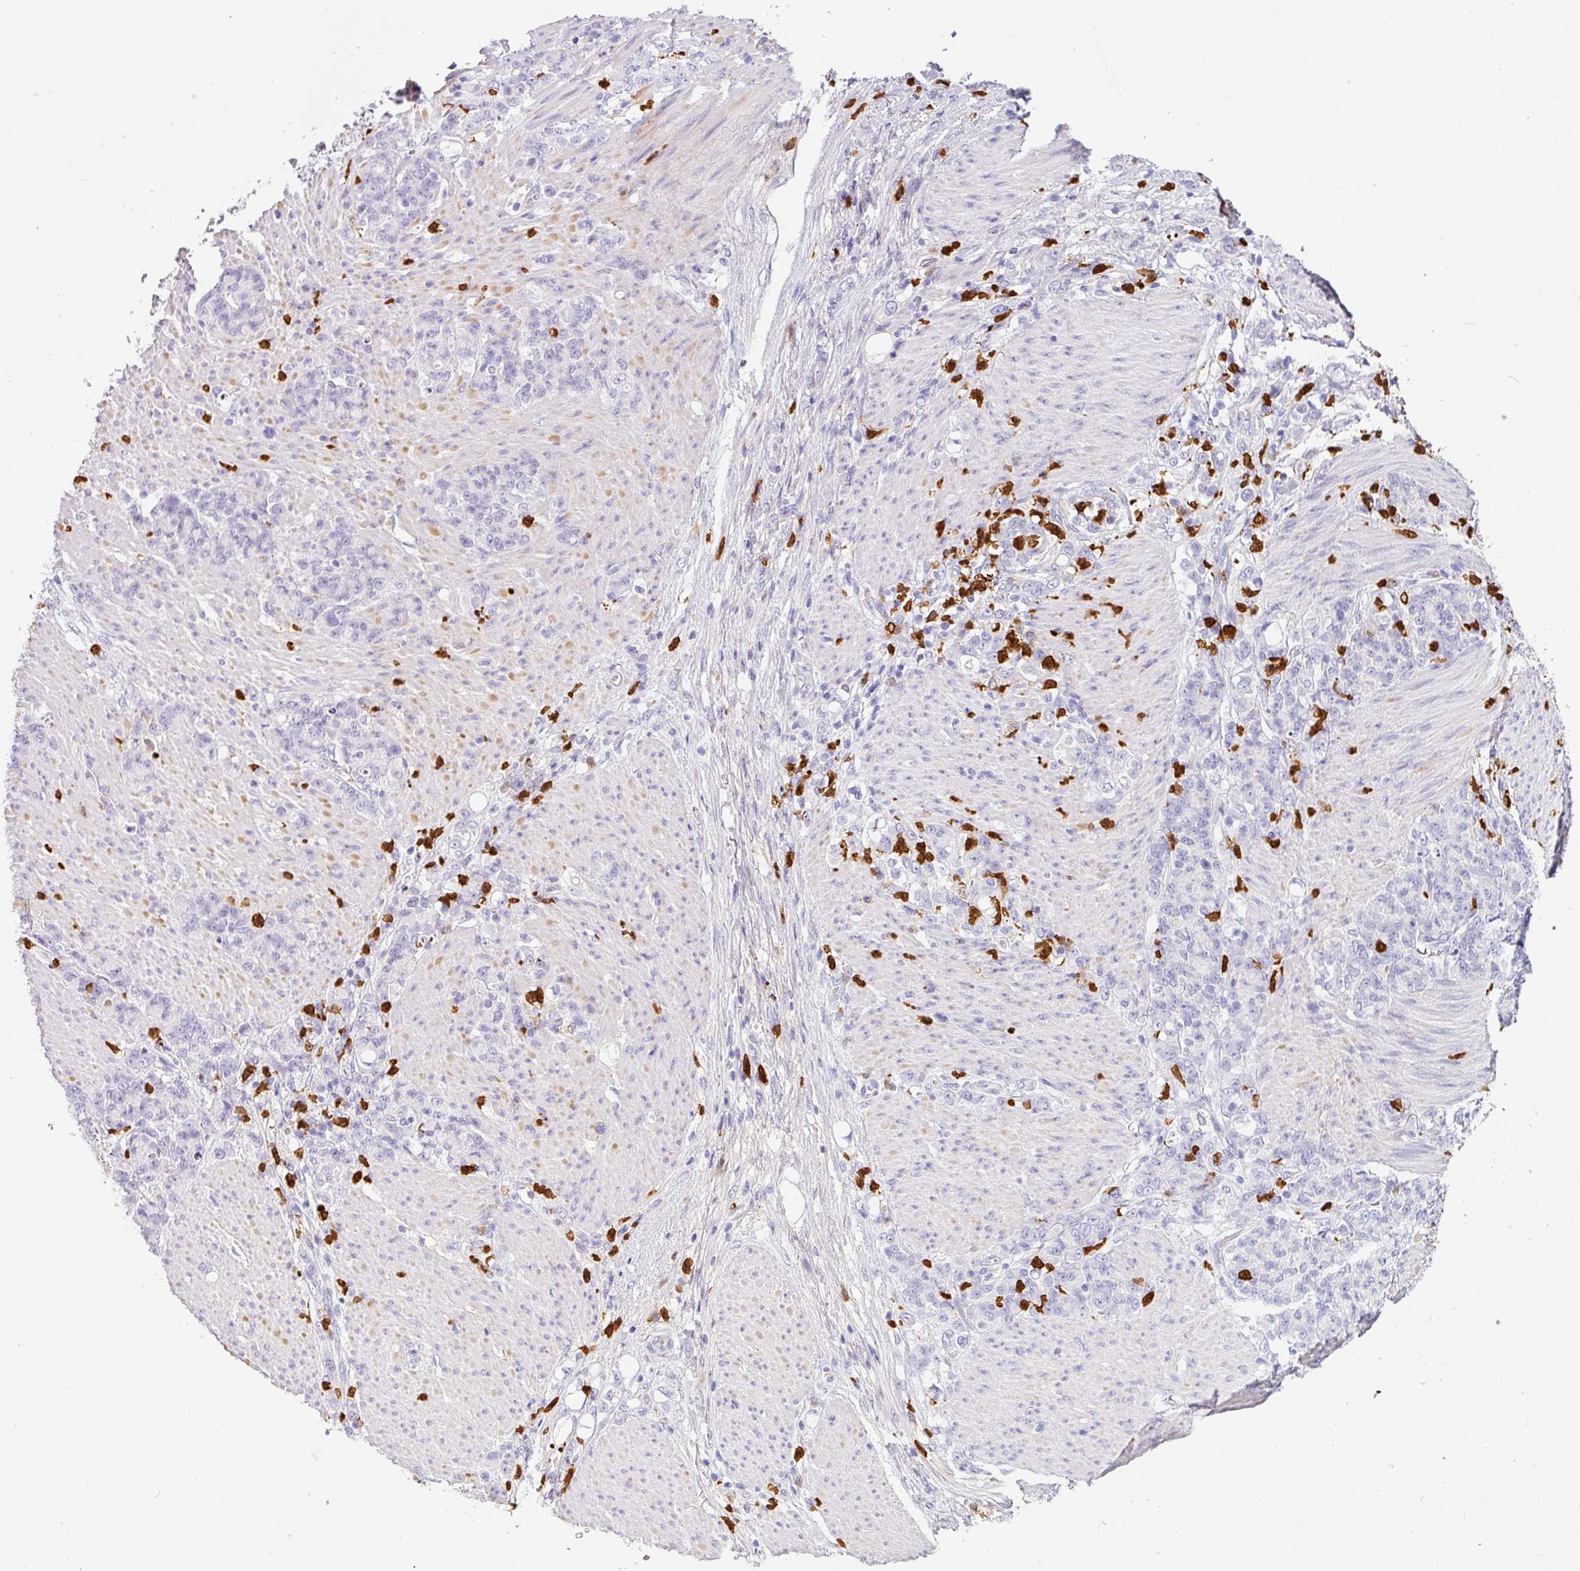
{"staining": {"intensity": "negative", "quantity": "none", "location": "none"}, "tissue": "stomach cancer", "cell_type": "Tumor cells", "image_type": "cancer", "snomed": [{"axis": "morphology", "description": "Adenocarcinoma, NOS"}, {"axis": "topography", "description": "Stomach"}], "caption": "This image is of stomach cancer stained with immunohistochemistry to label a protein in brown with the nuclei are counter-stained blue. There is no positivity in tumor cells.", "gene": "SH2D3C", "patient": {"sex": "female", "age": 79}}